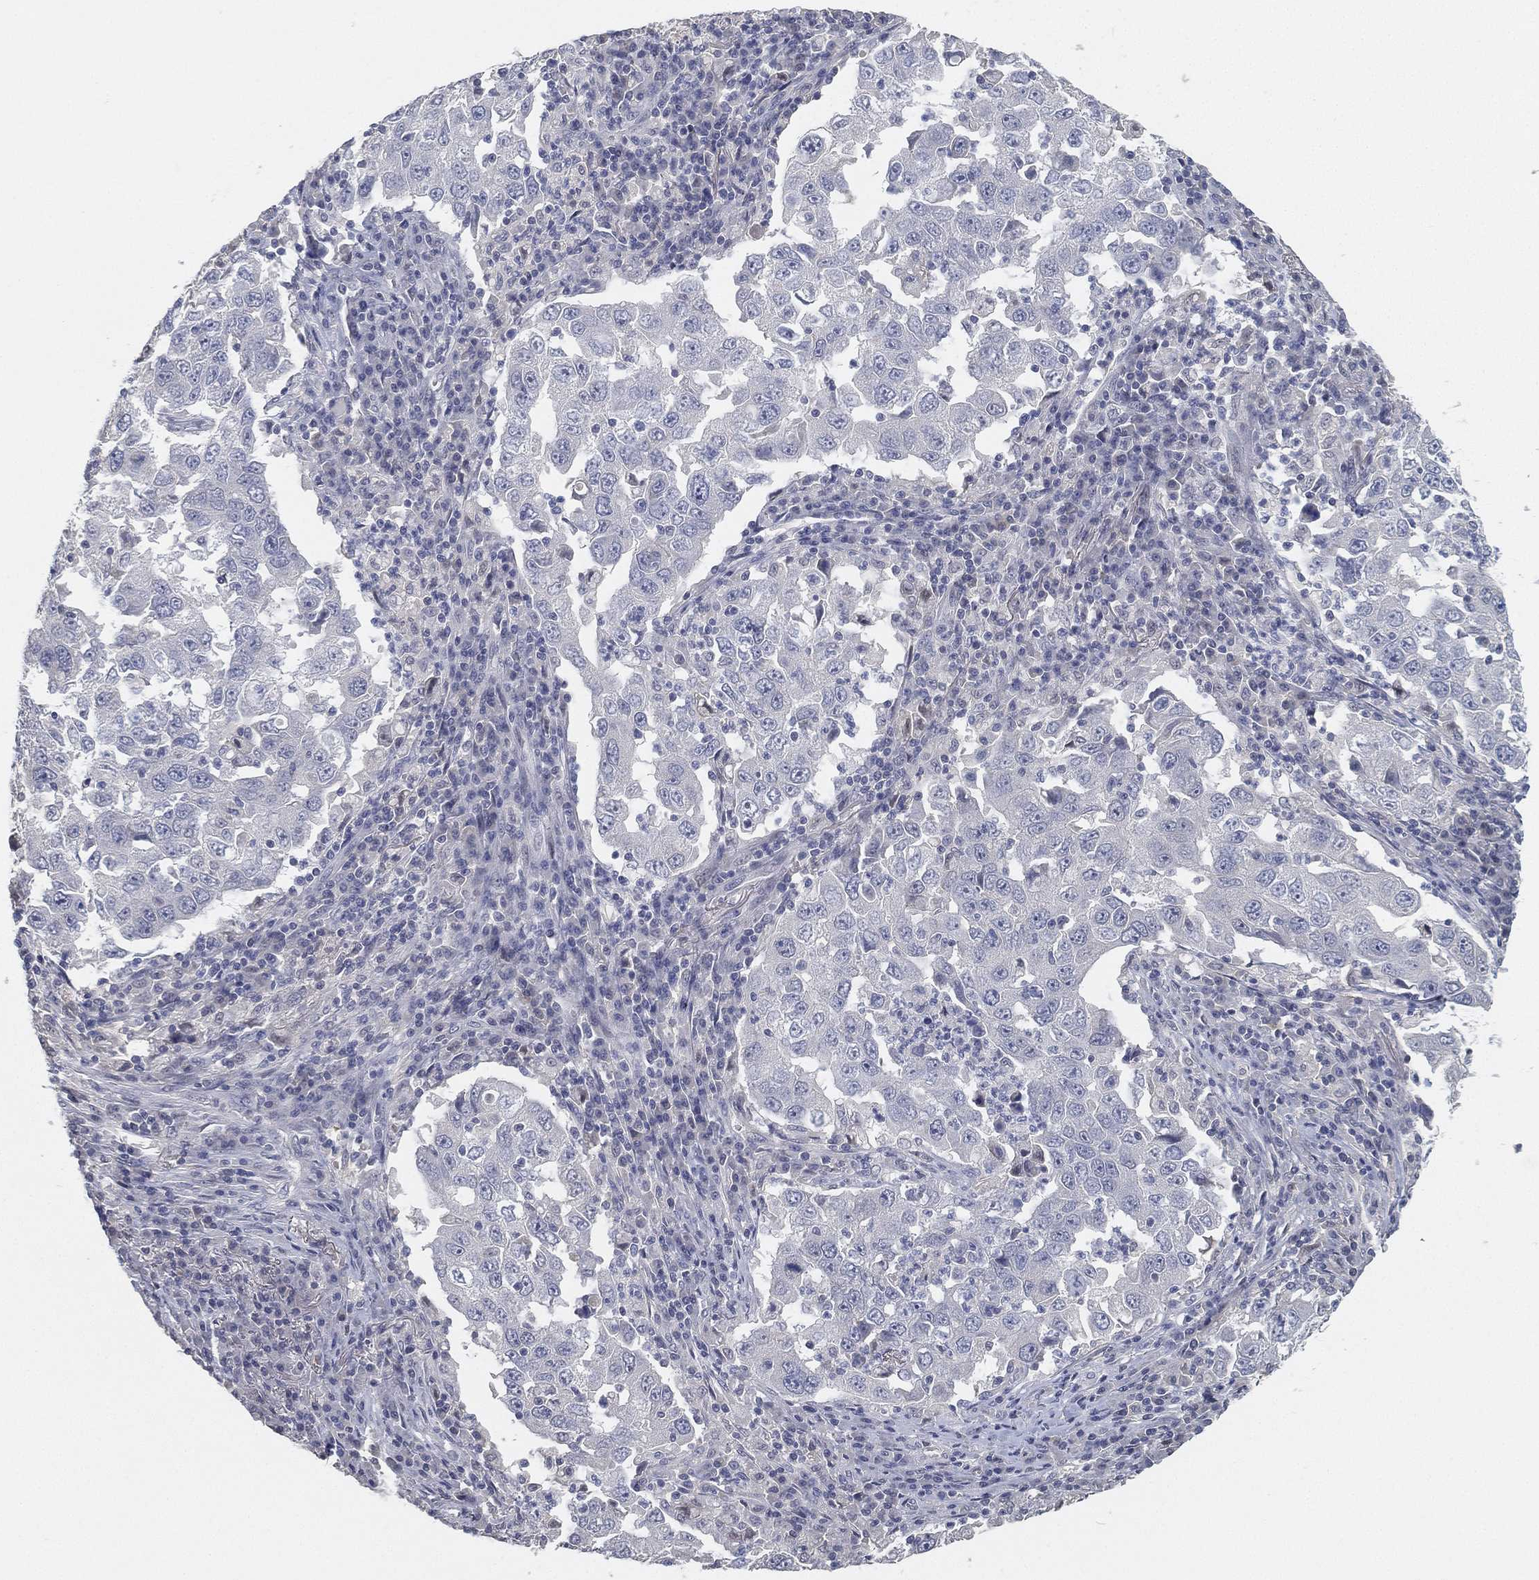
{"staining": {"intensity": "negative", "quantity": "none", "location": "none"}, "tissue": "lung cancer", "cell_type": "Tumor cells", "image_type": "cancer", "snomed": [{"axis": "morphology", "description": "Adenocarcinoma, NOS"}, {"axis": "topography", "description": "Lung"}], "caption": "DAB immunohistochemical staining of human adenocarcinoma (lung) demonstrates no significant expression in tumor cells. (Immunohistochemistry, brightfield microscopy, high magnification).", "gene": "GPR61", "patient": {"sex": "male", "age": 73}}